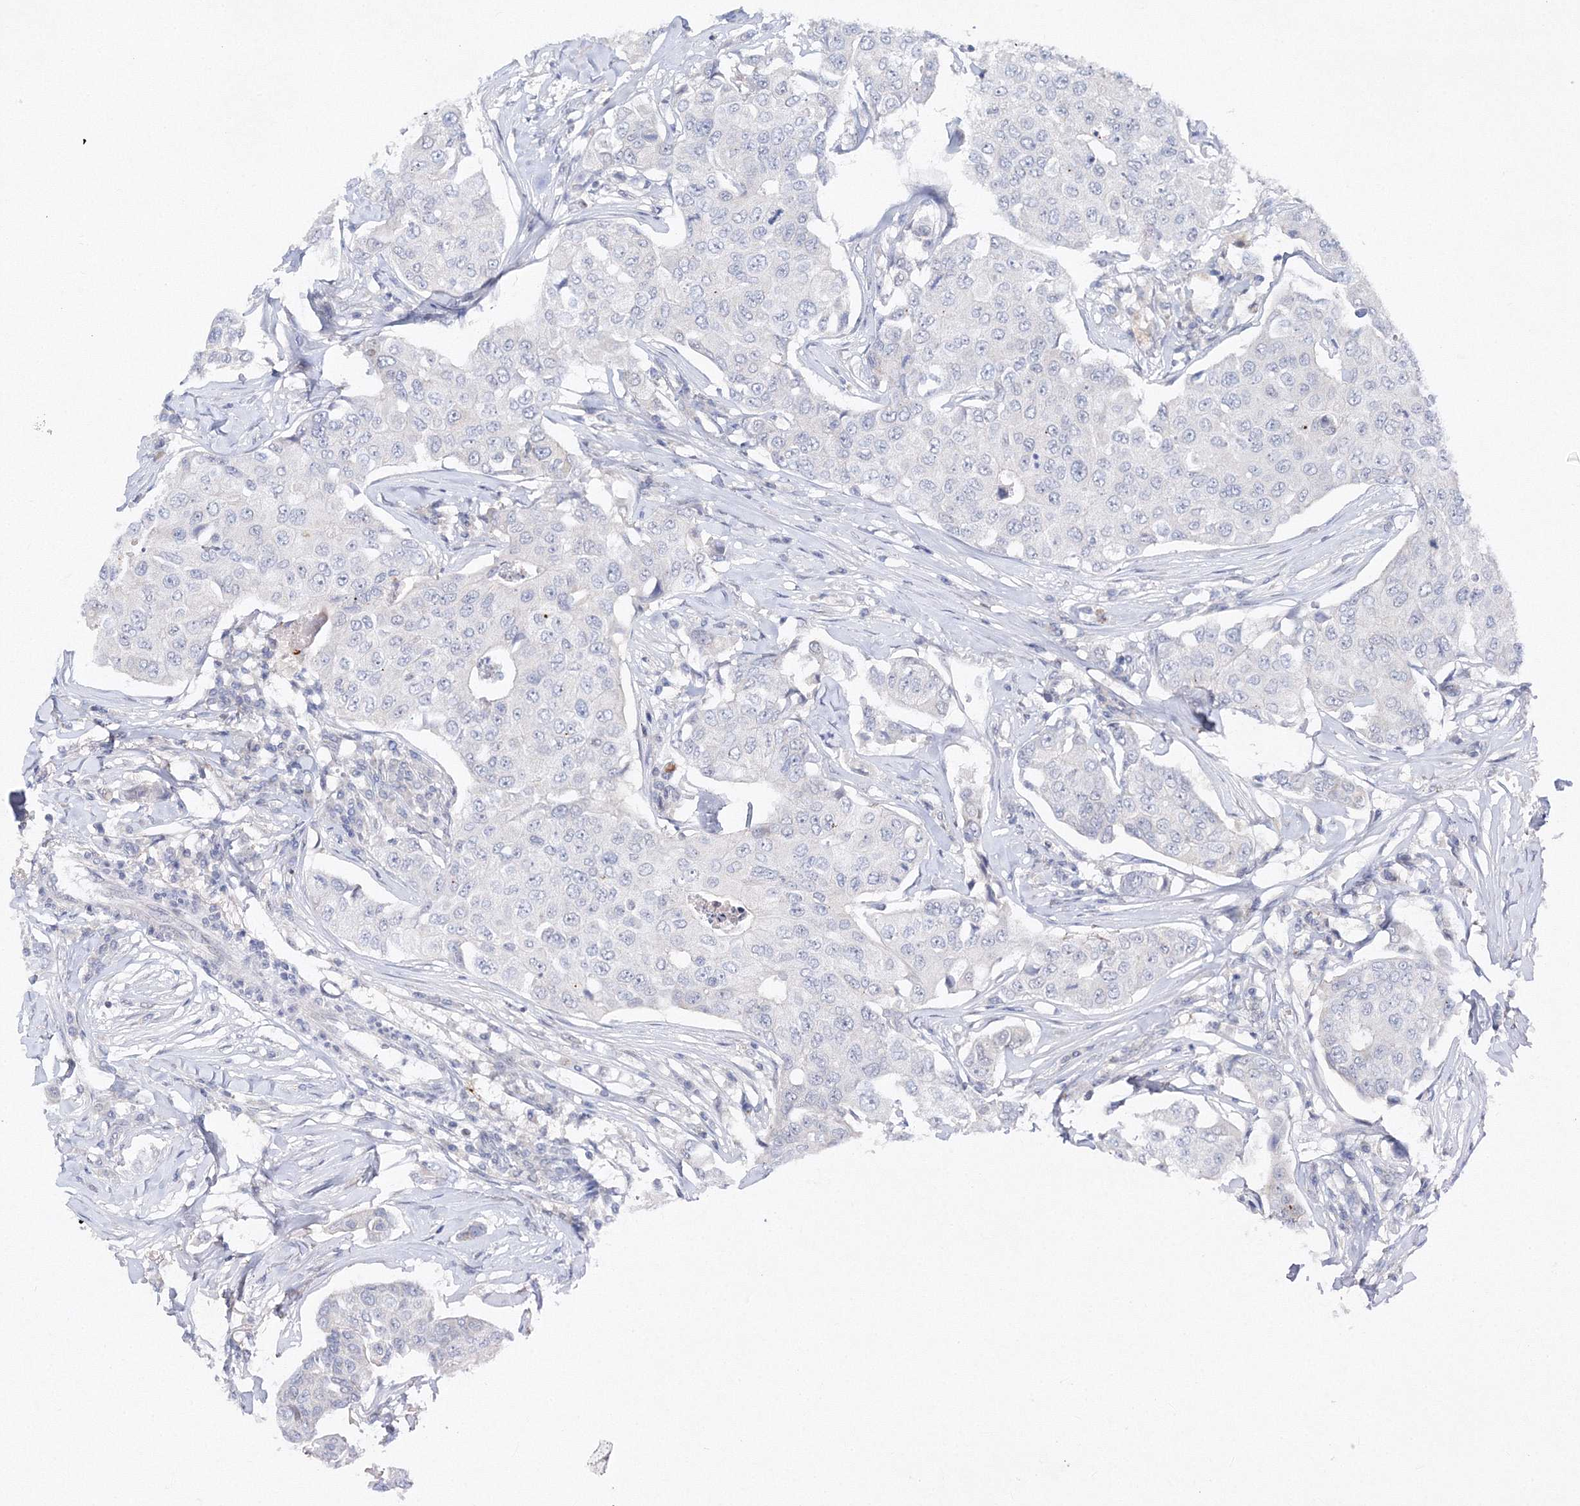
{"staining": {"intensity": "negative", "quantity": "none", "location": "none"}, "tissue": "breast cancer", "cell_type": "Tumor cells", "image_type": "cancer", "snomed": [{"axis": "morphology", "description": "Duct carcinoma"}, {"axis": "topography", "description": "Breast"}], "caption": "Immunohistochemical staining of breast infiltrating ductal carcinoma displays no significant expression in tumor cells. Nuclei are stained in blue.", "gene": "SH3BP5", "patient": {"sex": "female", "age": 80}}